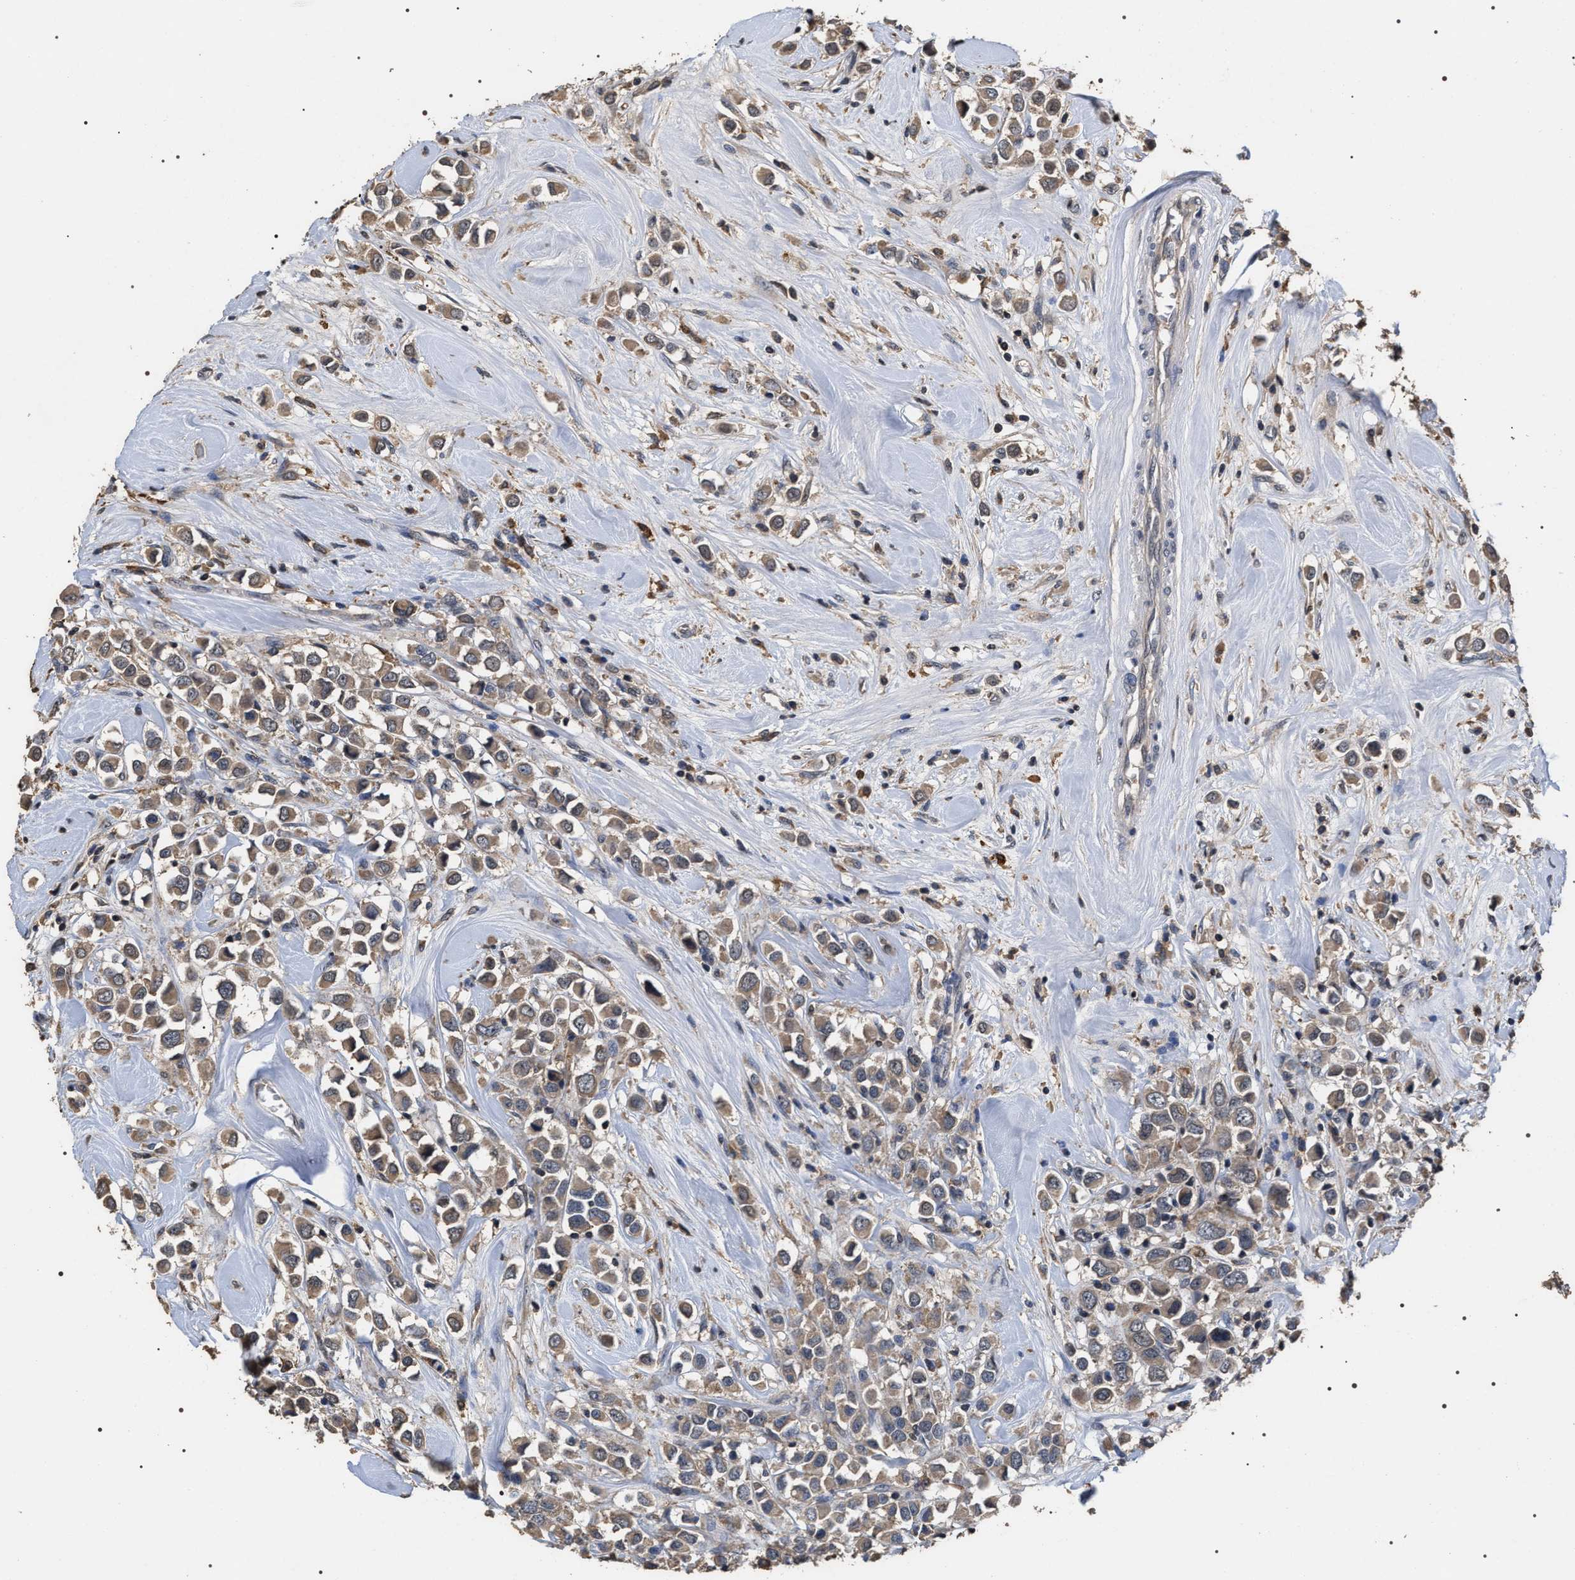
{"staining": {"intensity": "moderate", "quantity": ">75%", "location": "cytoplasmic/membranous"}, "tissue": "breast cancer", "cell_type": "Tumor cells", "image_type": "cancer", "snomed": [{"axis": "morphology", "description": "Duct carcinoma"}, {"axis": "topography", "description": "Breast"}], "caption": "Protein expression analysis of infiltrating ductal carcinoma (breast) reveals moderate cytoplasmic/membranous positivity in approximately >75% of tumor cells.", "gene": "UPF3A", "patient": {"sex": "female", "age": 61}}